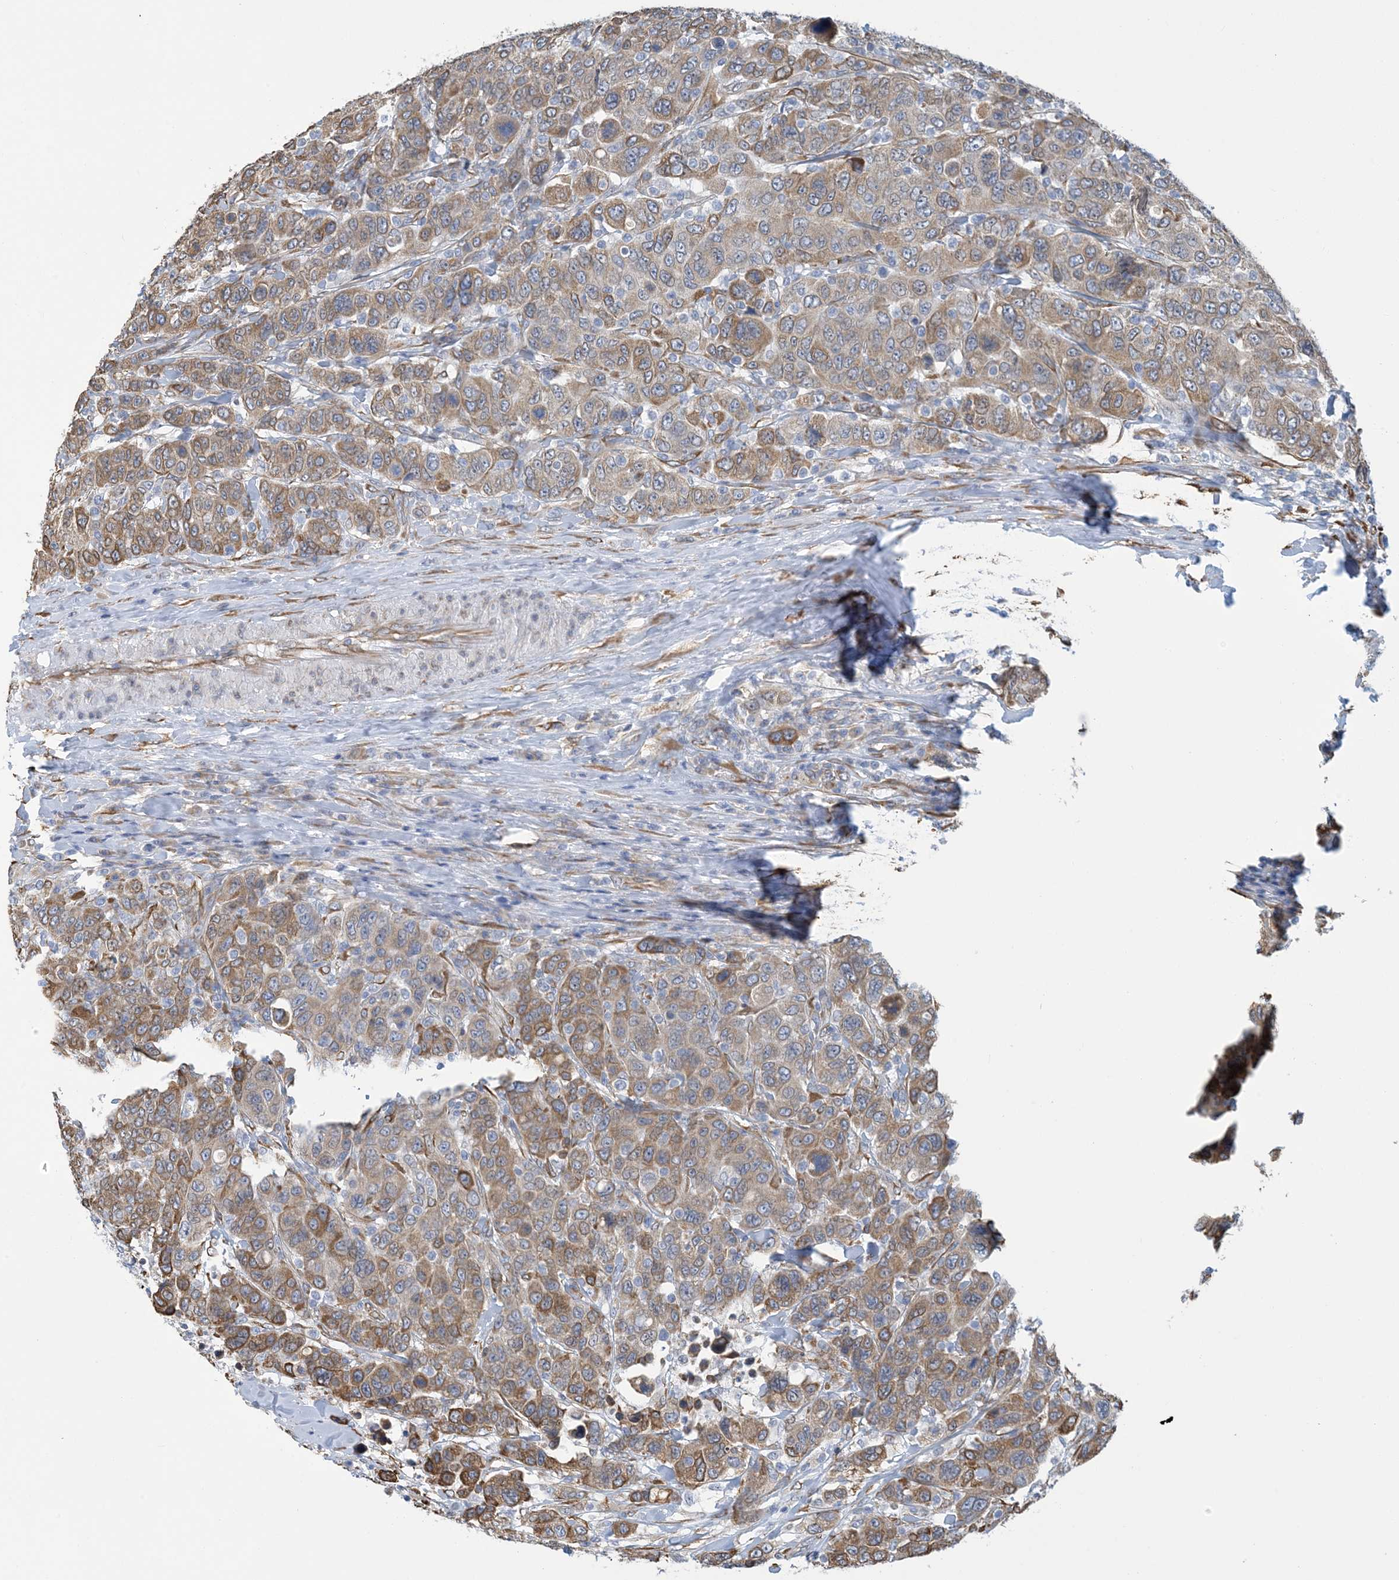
{"staining": {"intensity": "moderate", "quantity": "25%-75%", "location": "cytoplasmic/membranous"}, "tissue": "breast cancer", "cell_type": "Tumor cells", "image_type": "cancer", "snomed": [{"axis": "morphology", "description": "Duct carcinoma"}, {"axis": "topography", "description": "Breast"}], "caption": "About 25%-75% of tumor cells in breast cancer (invasive ductal carcinoma) show moderate cytoplasmic/membranous protein staining as visualized by brown immunohistochemical staining.", "gene": "CCDC14", "patient": {"sex": "female", "age": 37}}